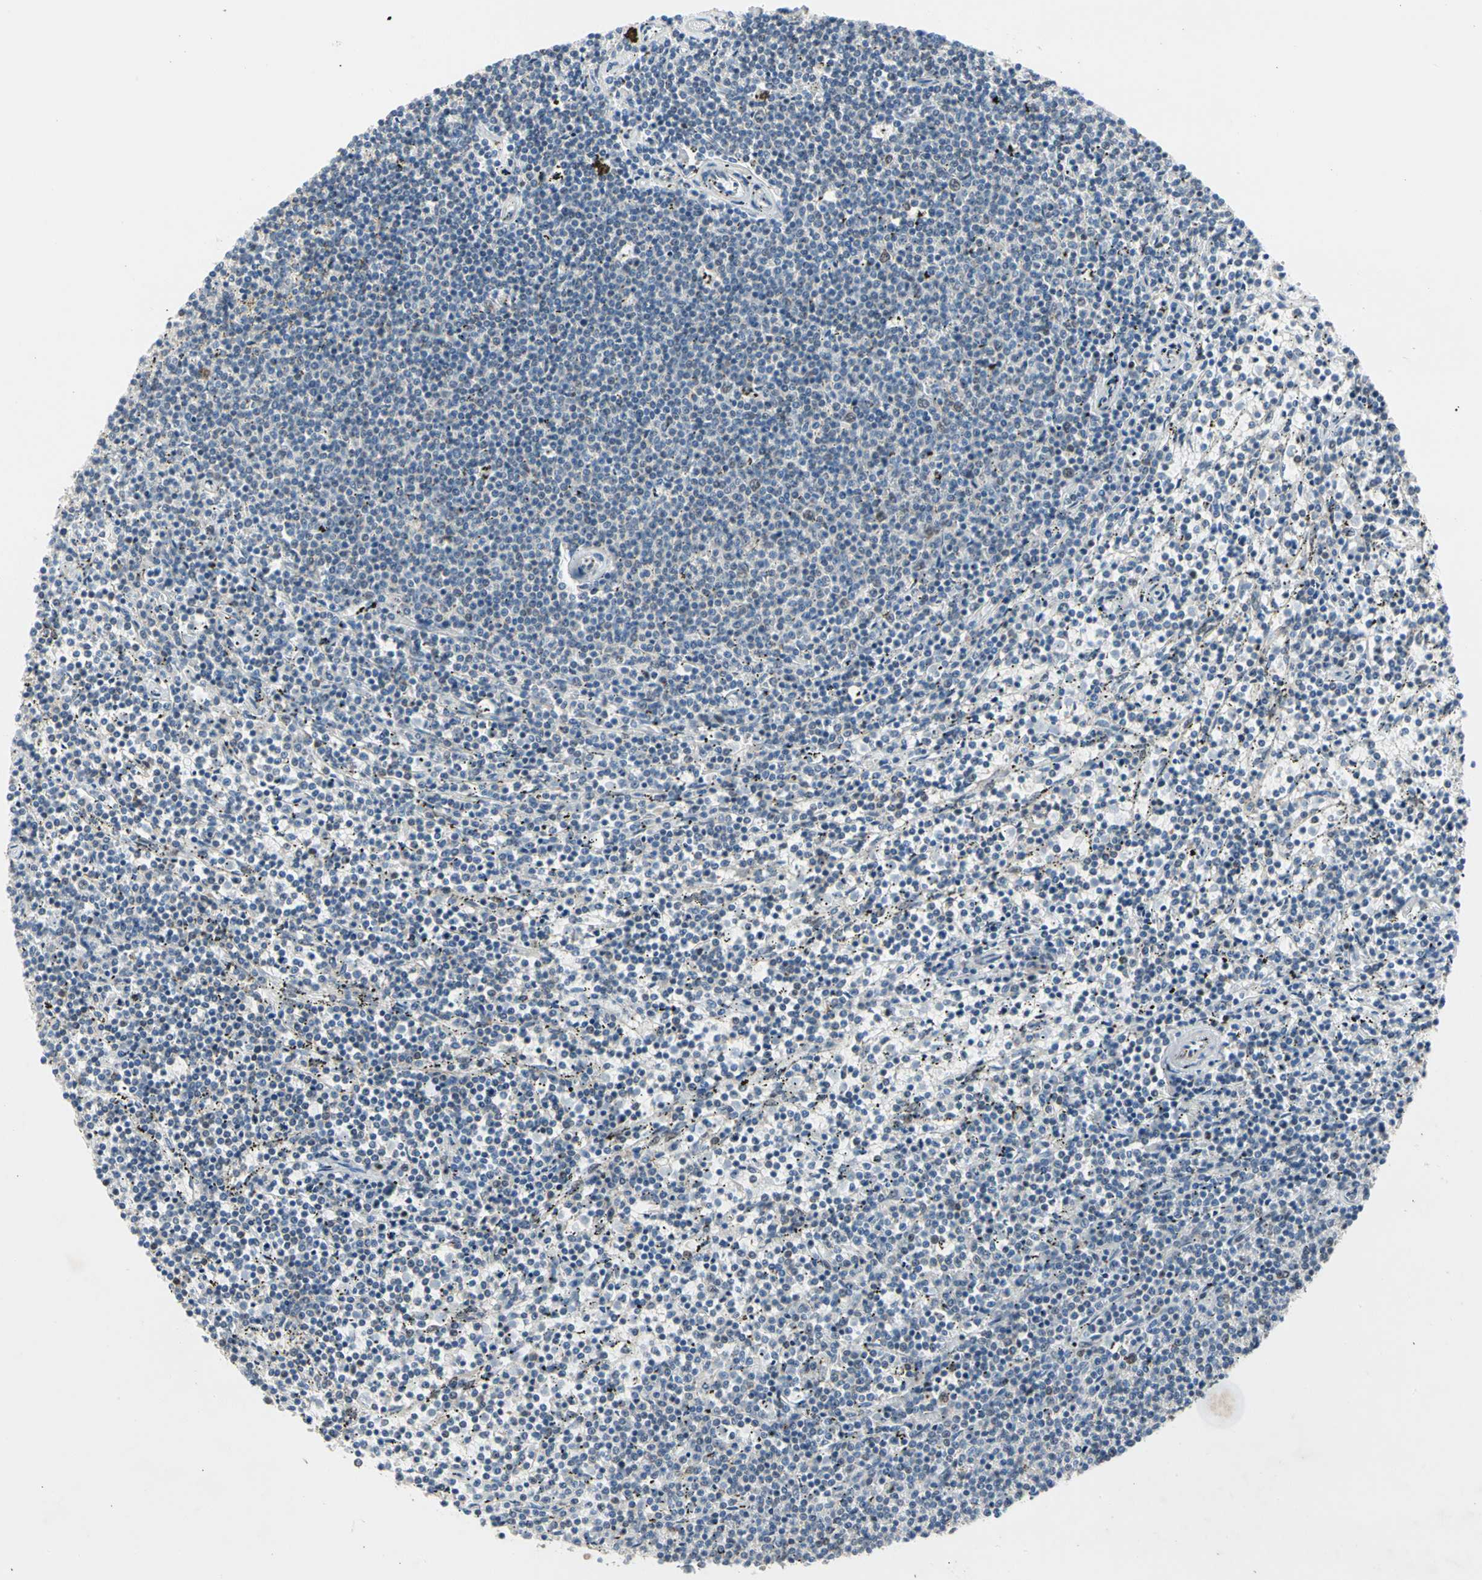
{"staining": {"intensity": "negative", "quantity": "none", "location": "none"}, "tissue": "lymphoma", "cell_type": "Tumor cells", "image_type": "cancer", "snomed": [{"axis": "morphology", "description": "Malignant lymphoma, non-Hodgkin's type, Low grade"}, {"axis": "topography", "description": "Spleen"}], "caption": "Histopathology image shows no significant protein positivity in tumor cells of low-grade malignant lymphoma, non-Hodgkin's type.", "gene": "MARK1", "patient": {"sex": "female", "age": 50}}